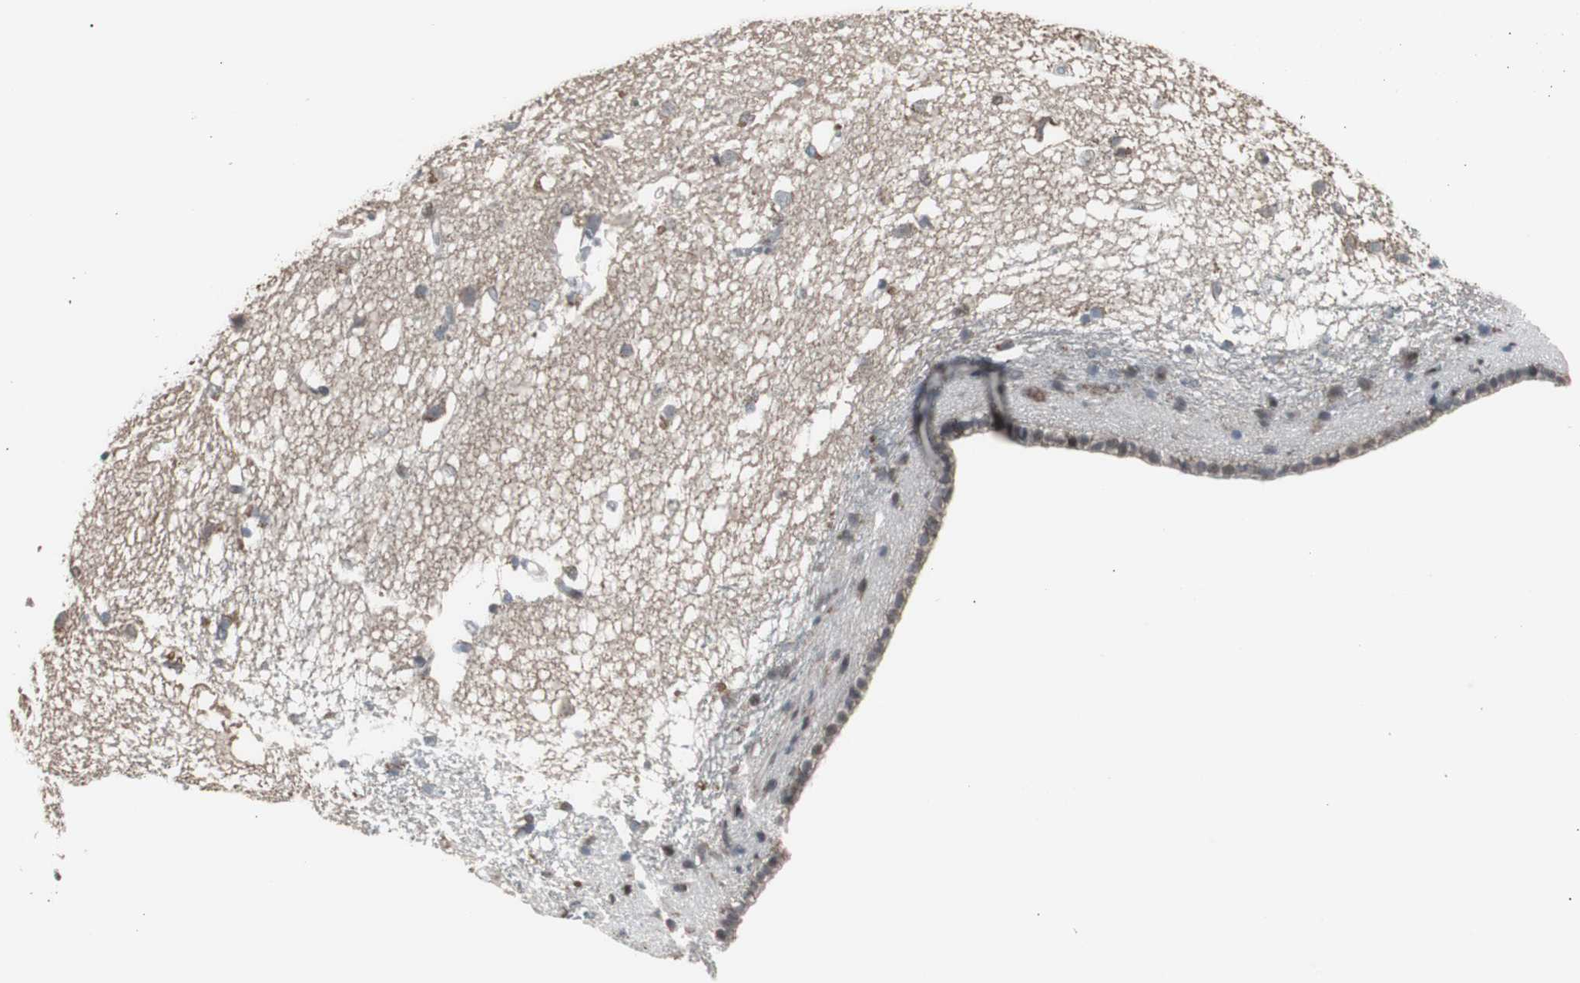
{"staining": {"intensity": "weak", "quantity": "<25%", "location": "cytoplasmic/membranous"}, "tissue": "caudate", "cell_type": "Glial cells", "image_type": "normal", "snomed": [{"axis": "morphology", "description": "Normal tissue, NOS"}, {"axis": "topography", "description": "Lateral ventricle wall"}], "caption": "Glial cells are negative for protein expression in benign human caudate. (DAB (3,3'-diaminobenzidine) immunohistochemistry with hematoxylin counter stain).", "gene": "RXRA", "patient": {"sex": "female", "age": 19}}